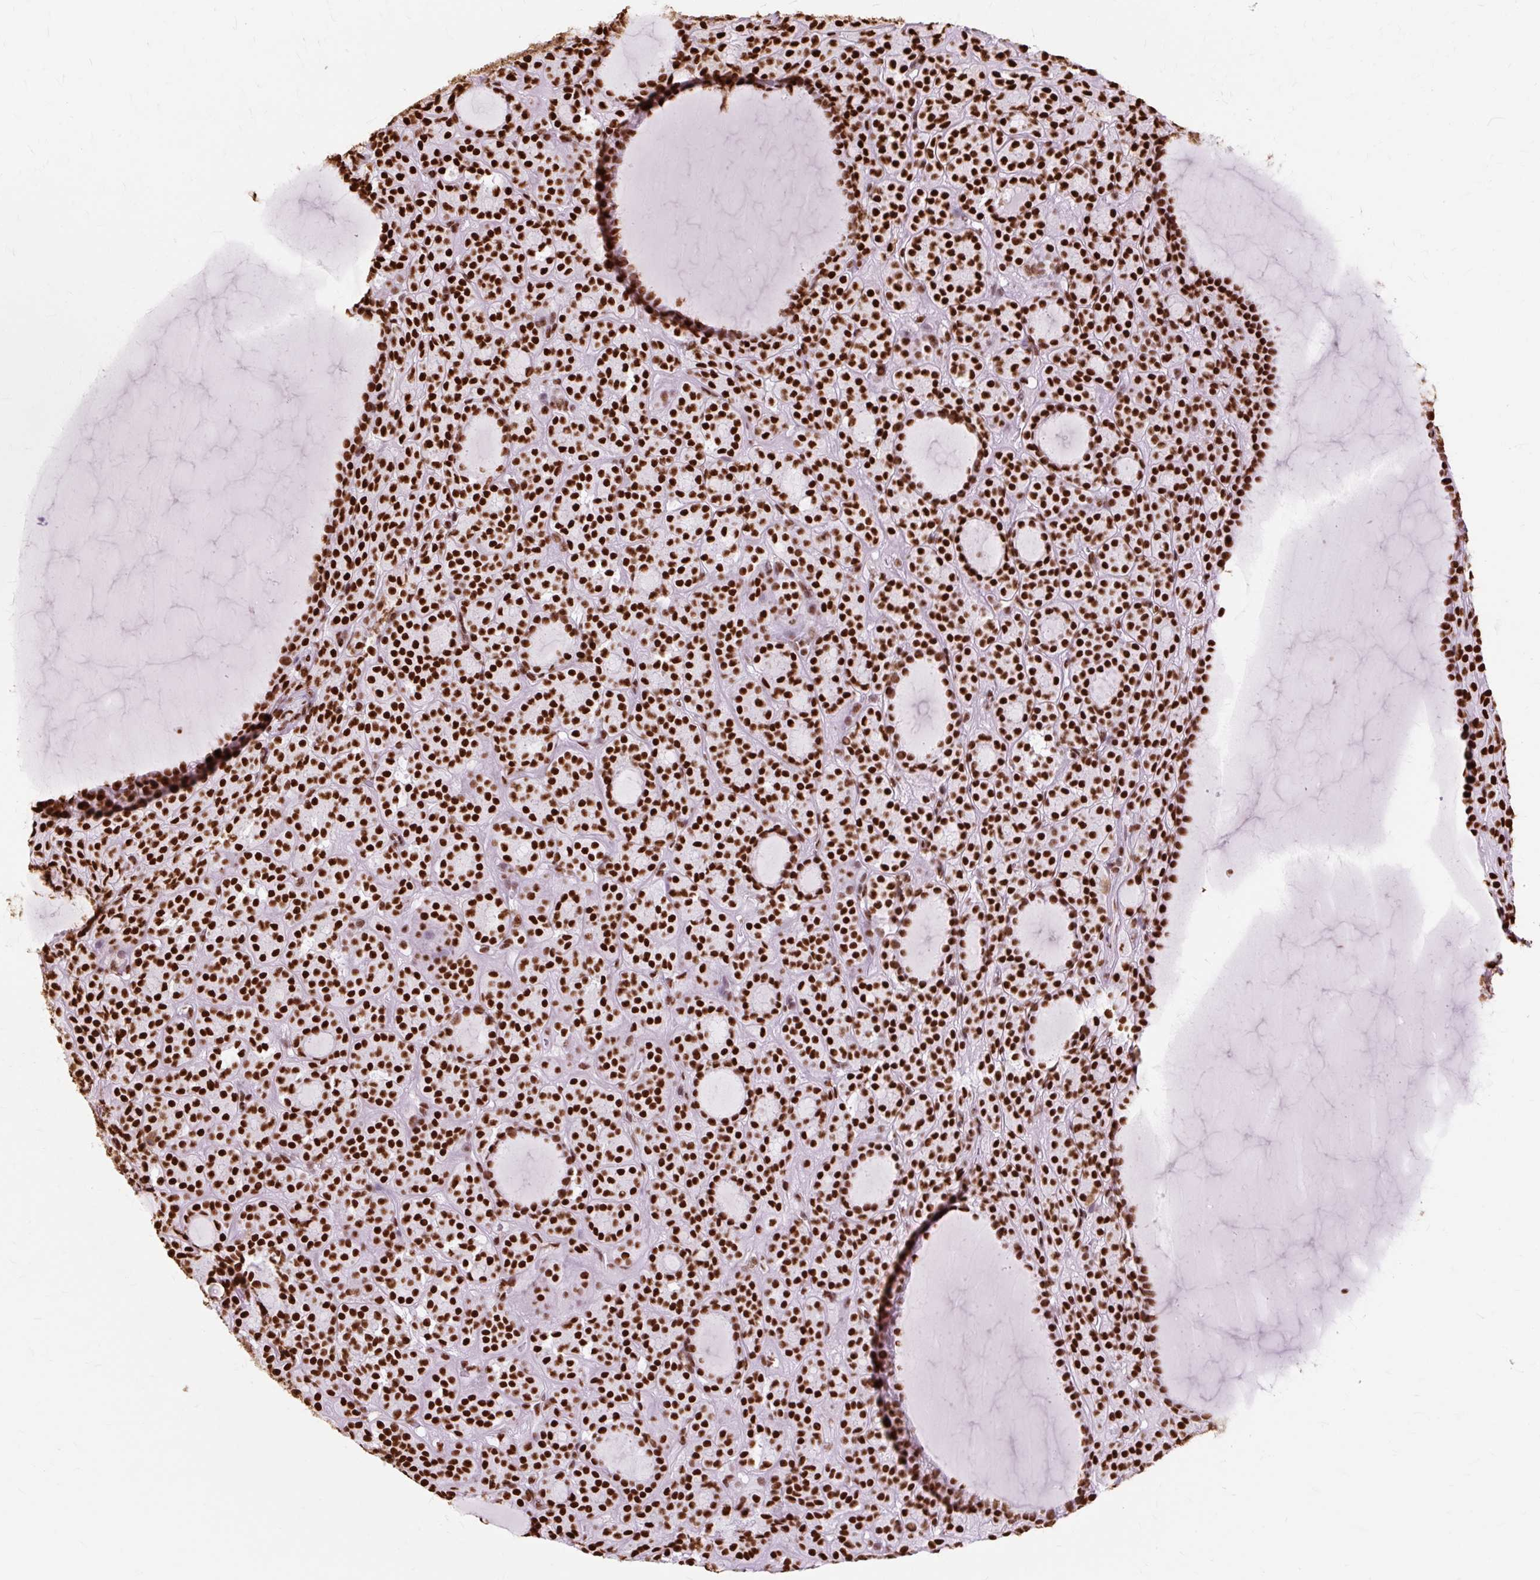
{"staining": {"intensity": "strong", "quantity": ">75%", "location": "nuclear"}, "tissue": "thyroid cancer", "cell_type": "Tumor cells", "image_type": "cancer", "snomed": [{"axis": "morphology", "description": "Follicular adenoma carcinoma, NOS"}, {"axis": "topography", "description": "Thyroid gland"}], "caption": "Protein staining of thyroid follicular adenoma carcinoma tissue exhibits strong nuclear positivity in approximately >75% of tumor cells.", "gene": "XRCC6", "patient": {"sex": "female", "age": 63}}